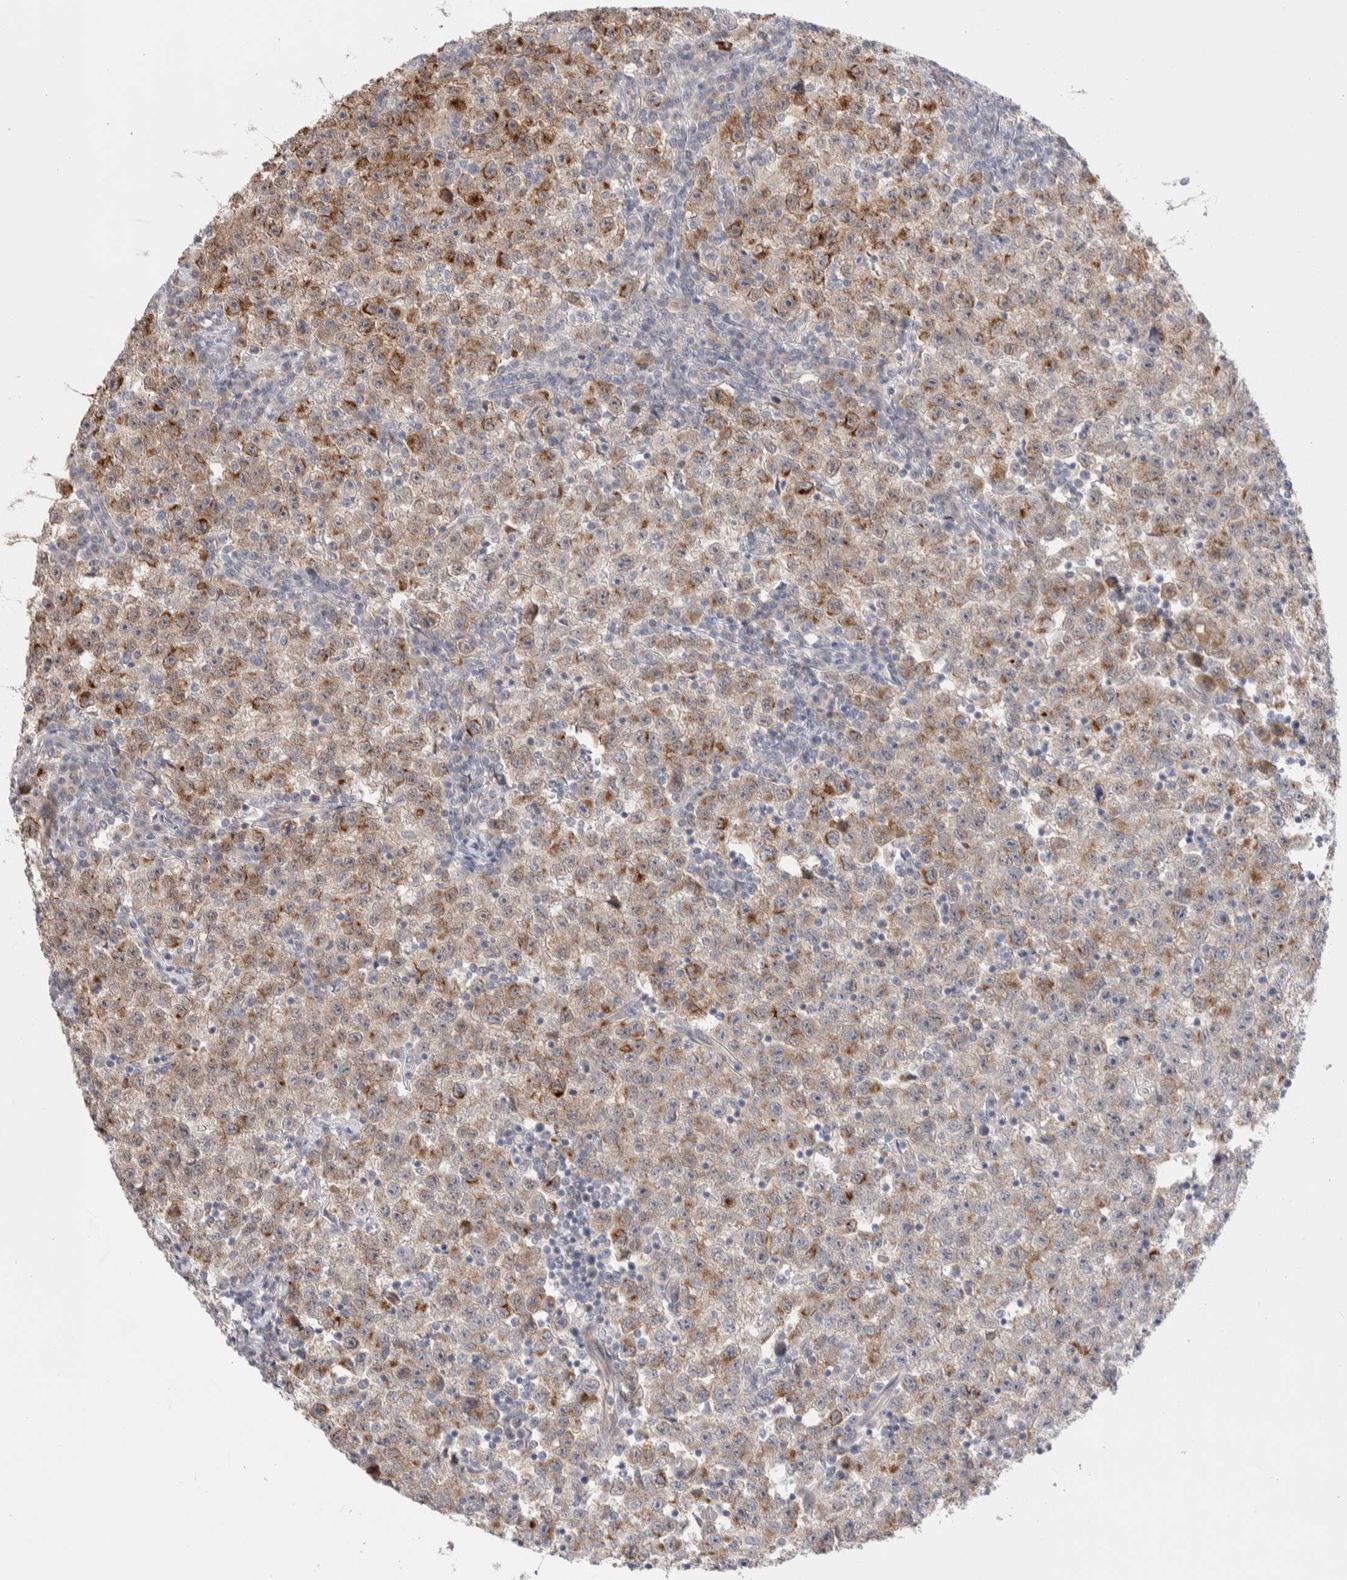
{"staining": {"intensity": "moderate", "quantity": ">75%", "location": "cytoplasmic/membranous"}, "tissue": "testis cancer", "cell_type": "Tumor cells", "image_type": "cancer", "snomed": [{"axis": "morphology", "description": "Seminoma, NOS"}, {"axis": "topography", "description": "Testis"}], "caption": "DAB immunohistochemical staining of human testis seminoma demonstrates moderate cytoplasmic/membranous protein staining in about >75% of tumor cells. The staining was performed using DAB to visualize the protein expression in brown, while the nuclei were stained in blue with hematoxylin (Magnification: 20x).", "gene": "C1orf112", "patient": {"sex": "male", "age": 22}}